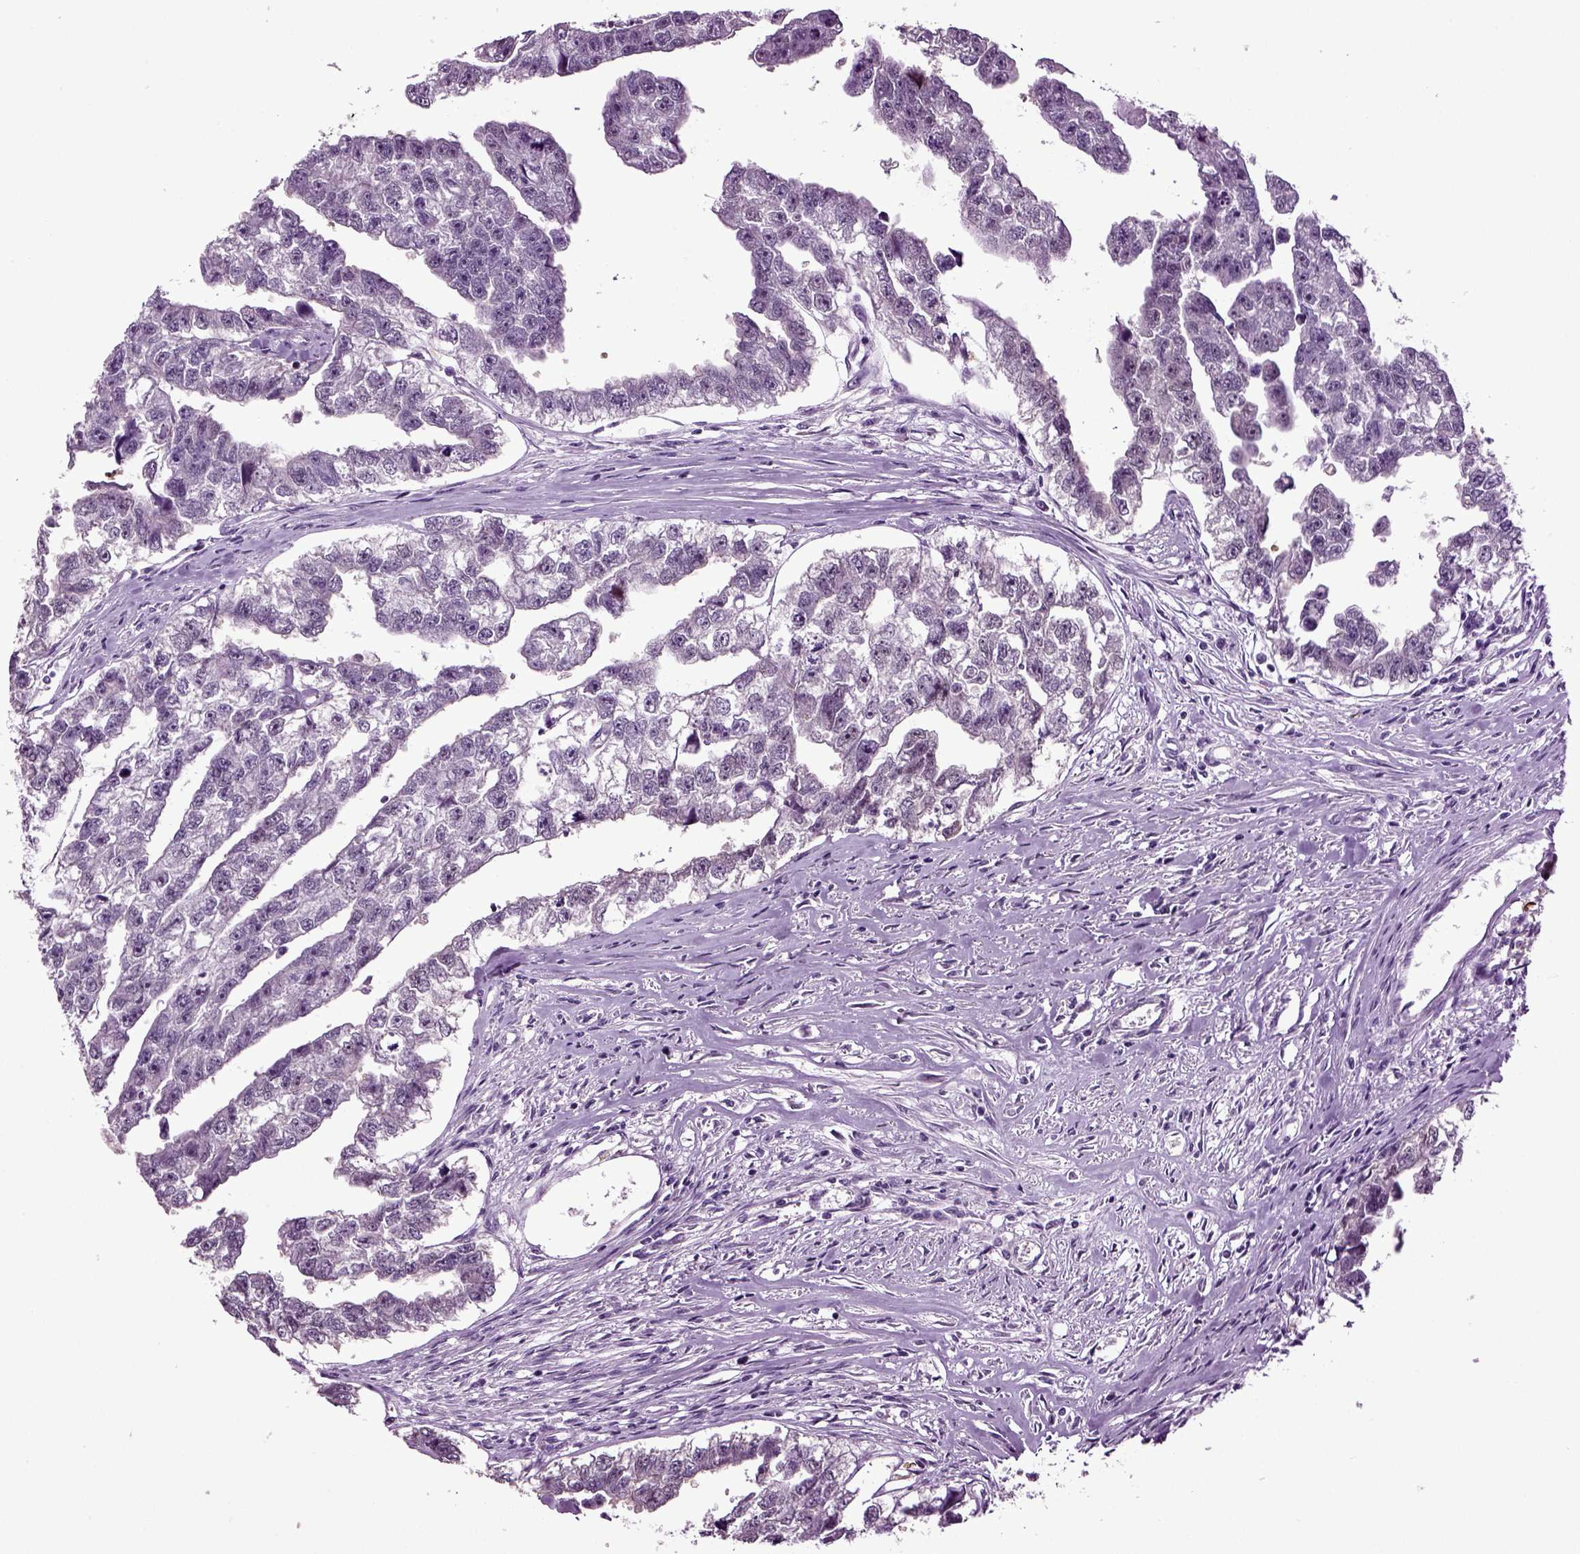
{"staining": {"intensity": "negative", "quantity": "none", "location": "none"}, "tissue": "testis cancer", "cell_type": "Tumor cells", "image_type": "cancer", "snomed": [{"axis": "morphology", "description": "Carcinoma, Embryonal, NOS"}, {"axis": "morphology", "description": "Teratoma, malignant, NOS"}, {"axis": "topography", "description": "Testis"}], "caption": "Immunohistochemical staining of testis cancer shows no significant positivity in tumor cells.", "gene": "PLCH2", "patient": {"sex": "male", "age": 44}}